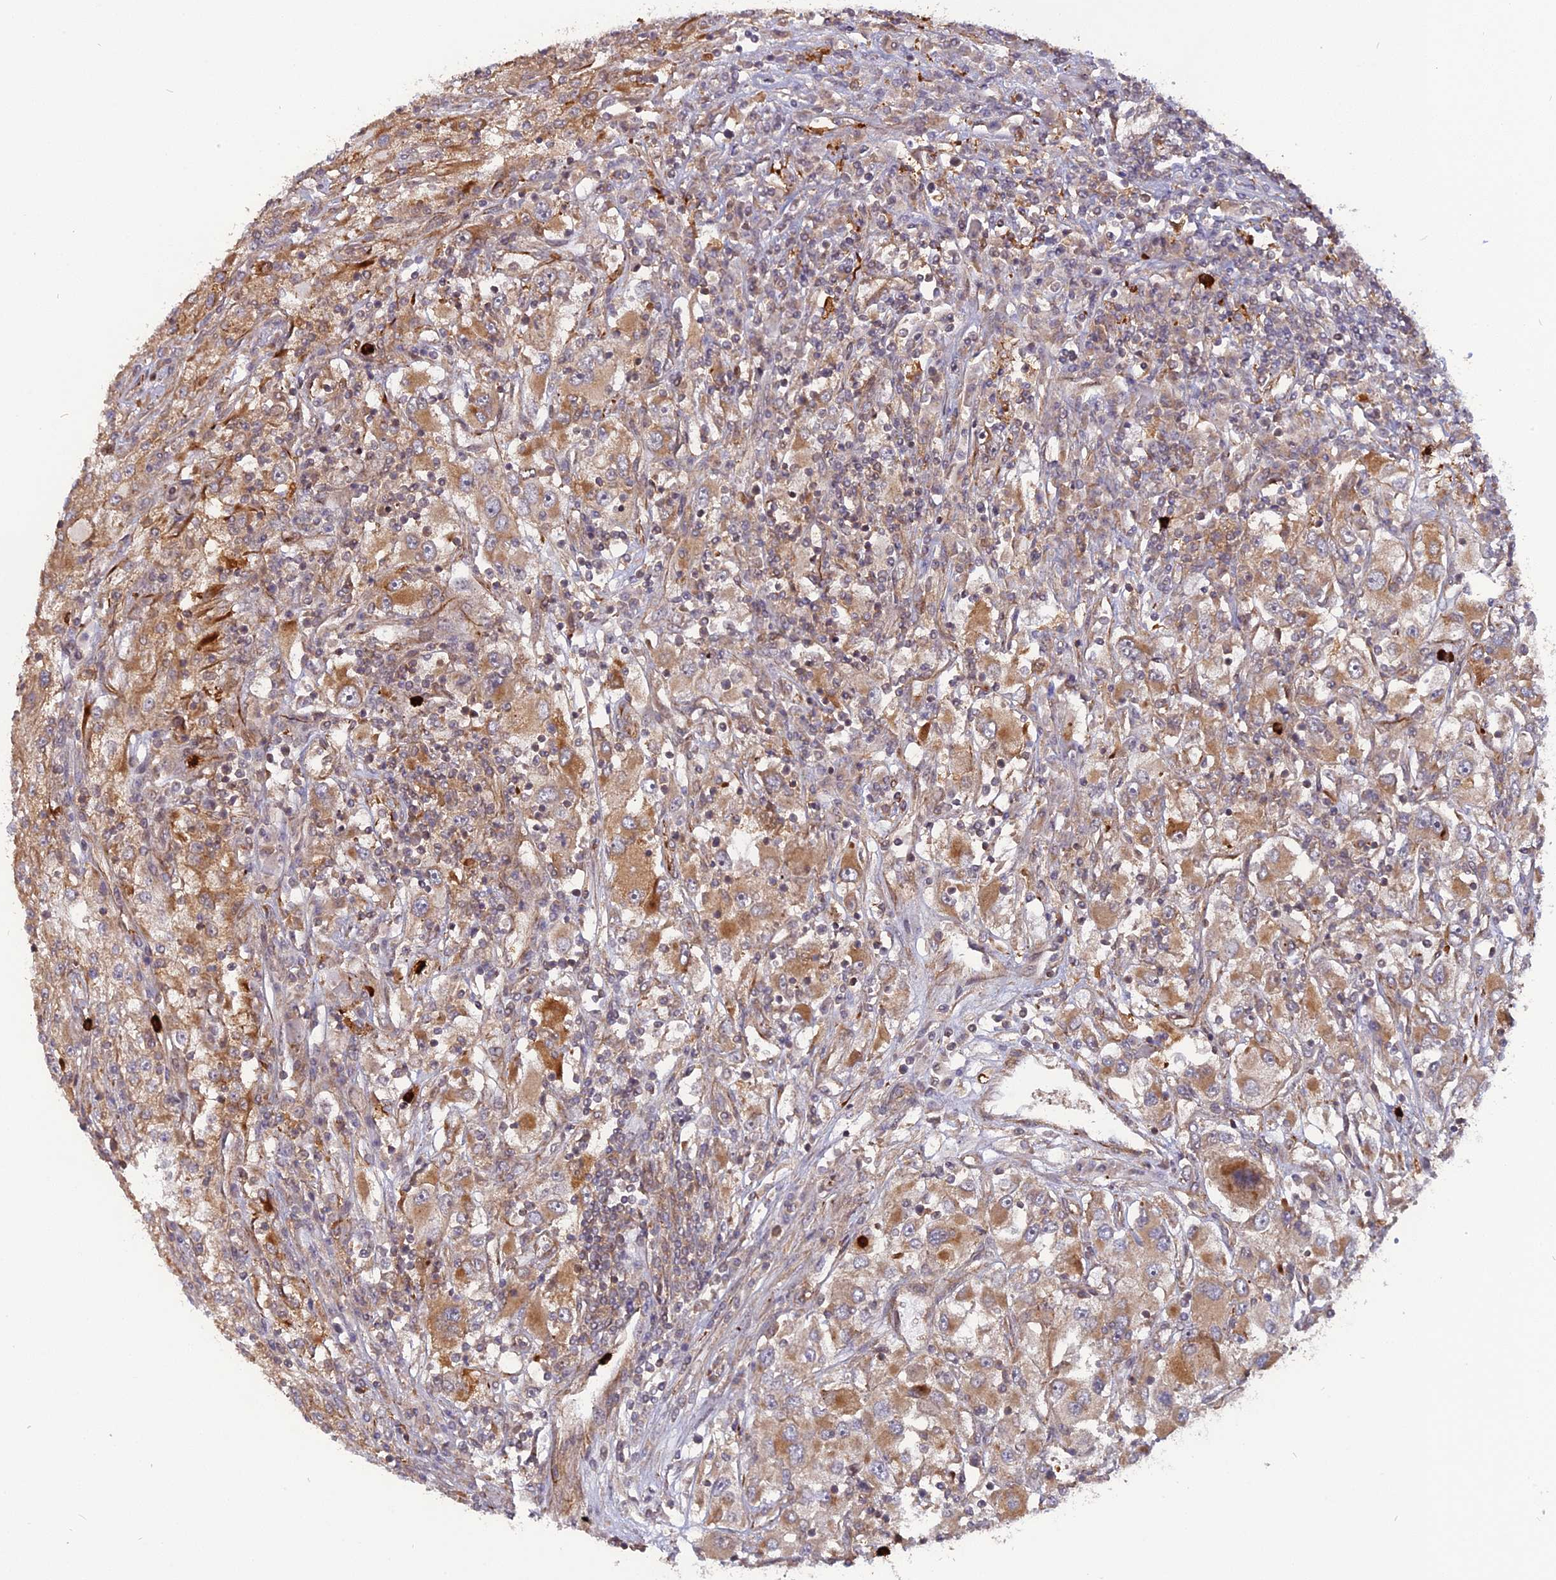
{"staining": {"intensity": "moderate", "quantity": ">75%", "location": "cytoplasmic/membranous"}, "tissue": "renal cancer", "cell_type": "Tumor cells", "image_type": "cancer", "snomed": [{"axis": "morphology", "description": "Adenocarcinoma, NOS"}, {"axis": "topography", "description": "Kidney"}], "caption": "Brown immunohistochemical staining in renal cancer (adenocarcinoma) exhibits moderate cytoplasmic/membranous staining in about >75% of tumor cells.", "gene": "PHLDB3", "patient": {"sex": "female", "age": 52}}